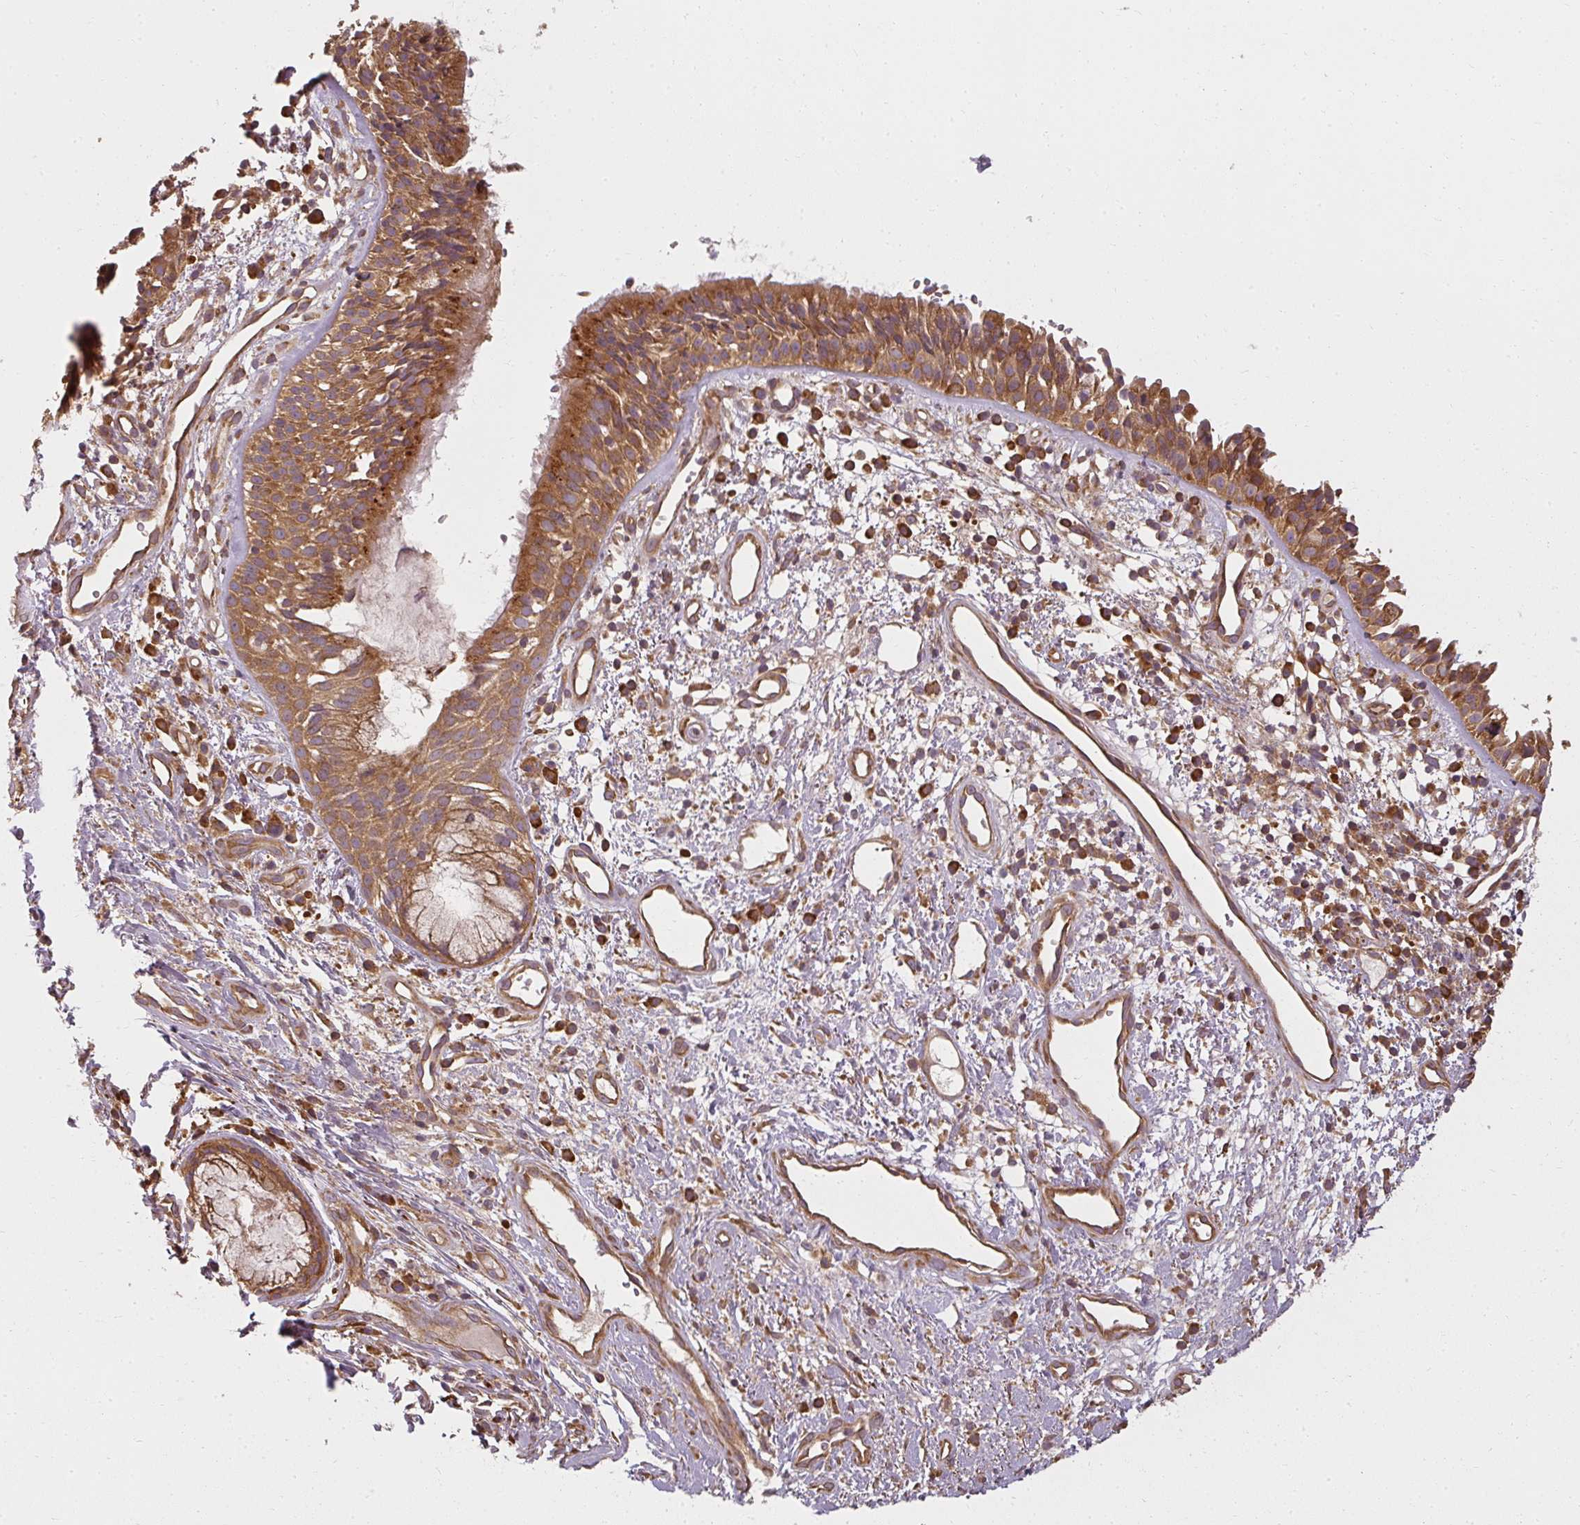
{"staining": {"intensity": "moderate", "quantity": ">75%", "location": "cytoplasmic/membranous"}, "tissue": "nasopharynx", "cell_type": "Respiratory epithelial cells", "image_type": "normal", "snomed": [{"axis": "morphology", "description": "Normal tissue, NOS"}, {"axis": "topography", "description": "Cartilage tissue"}, {"axis": "topography", "description": "Nasopharynx"}, {"axis": "topography", "description": "Thyroid gland"}], "caption": "This image reveals normal nasopharynx stained with immunohistochemistry (IHC) to label a protein in brown. The cytoplasmic/membranous of respiratory epithelial cells show moderate positivity for the protein. Nuclei are counter-stained blue.", "gene": "RPL24", "patient": {"sex": "male", "age": 63}}